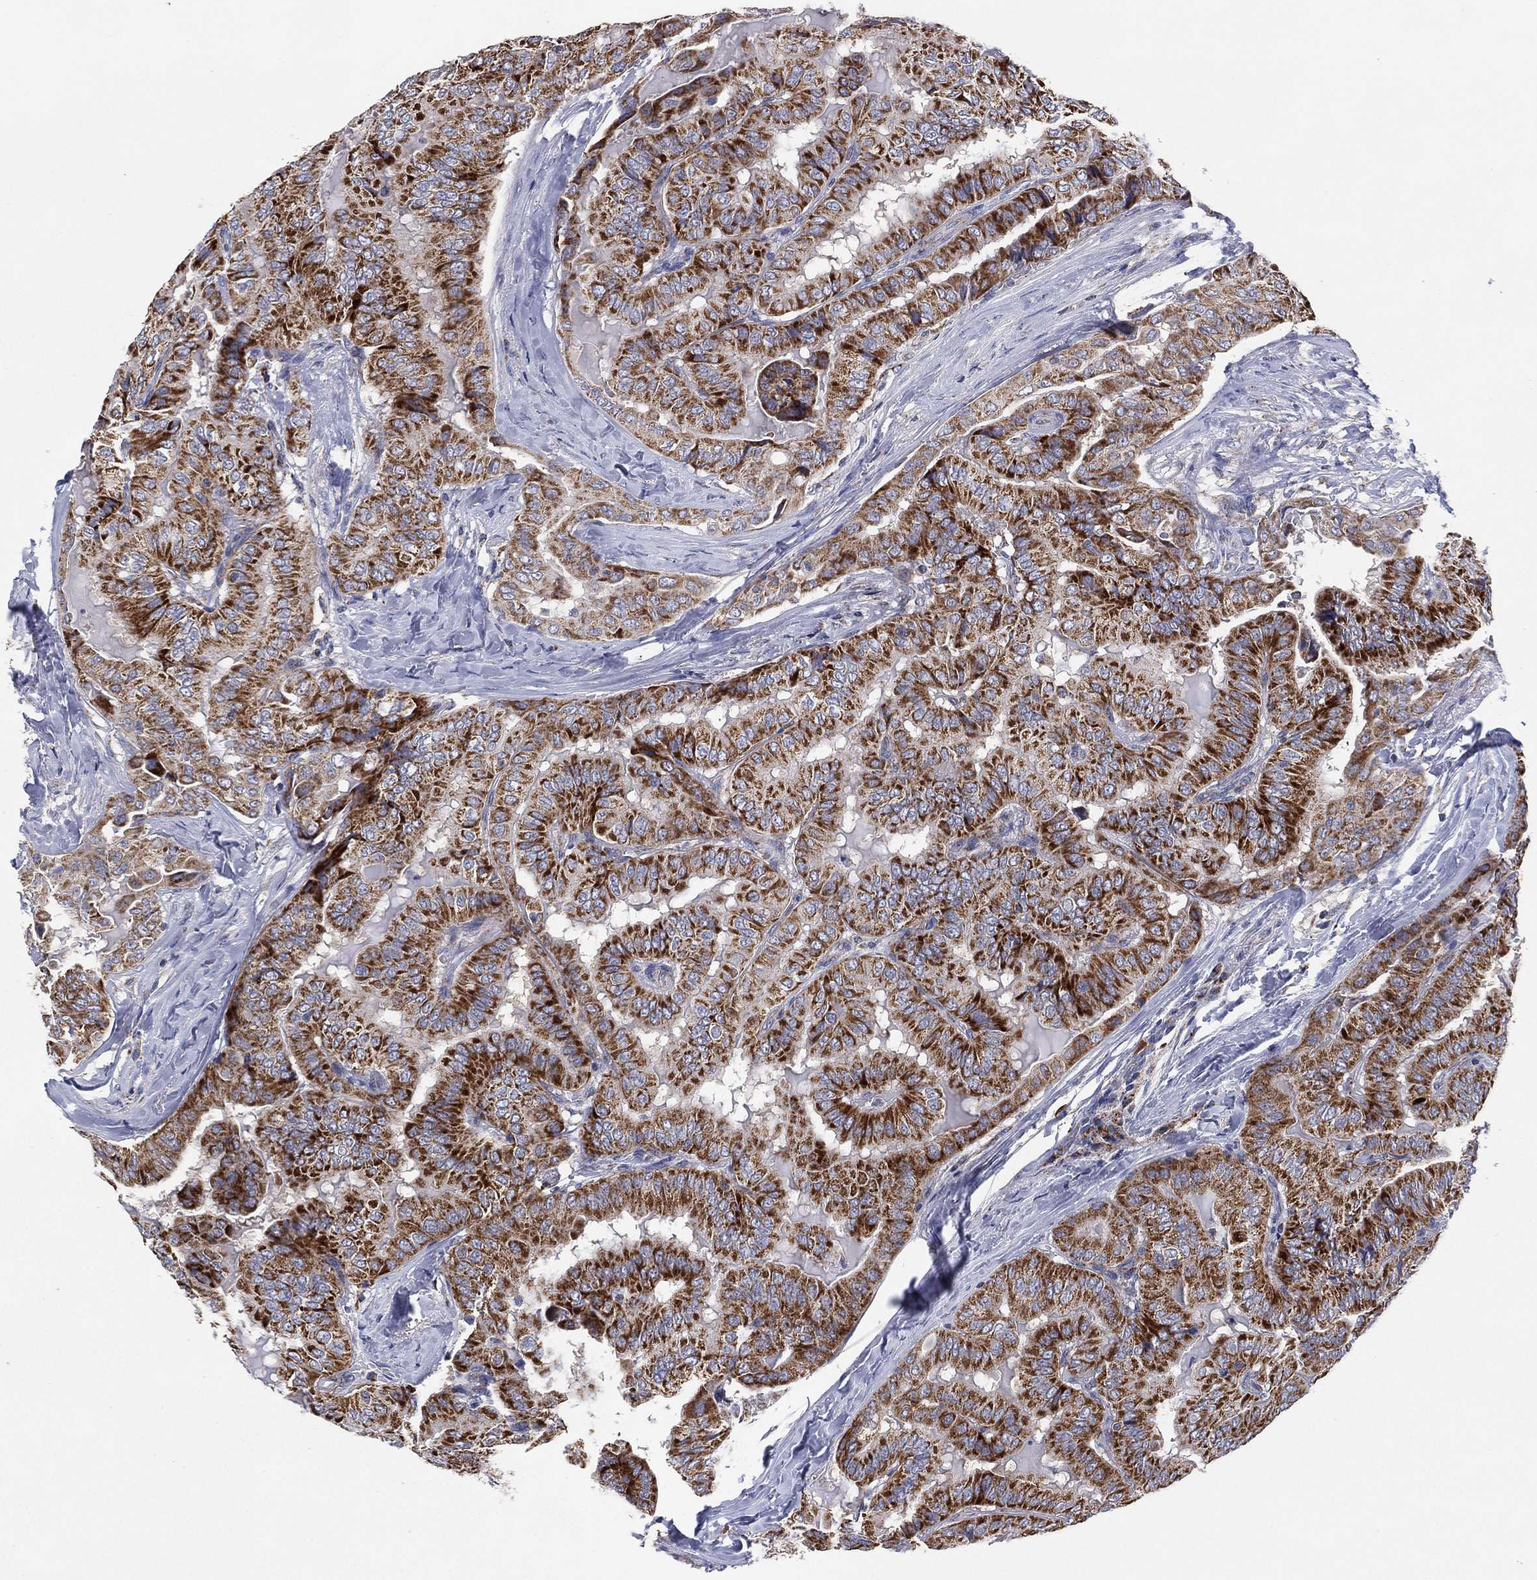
{"staining": {"intensity": "strong", "quantity": ">75%", "location": "cytoplasmic/membranous"}, "tissue": "thyroid cancer", "cell_type": "Tumor cells", "image_type": "cancer", "snomed": [{"axis": "morphology", "description": "Papillary adenocarcinoma, NOS"}, {"axis": "topography", "description": "Thyroid gland"}], "caption": "An IHC image of neoplastic tissue is shown. Protein staining in brown labels strong cytoplasmic/membranous positivity in thyroid papillary adenocarcinoma within tumor cells.", "gene": "PPP2R5A", "patient": {"sex": "female", "age": 68}}